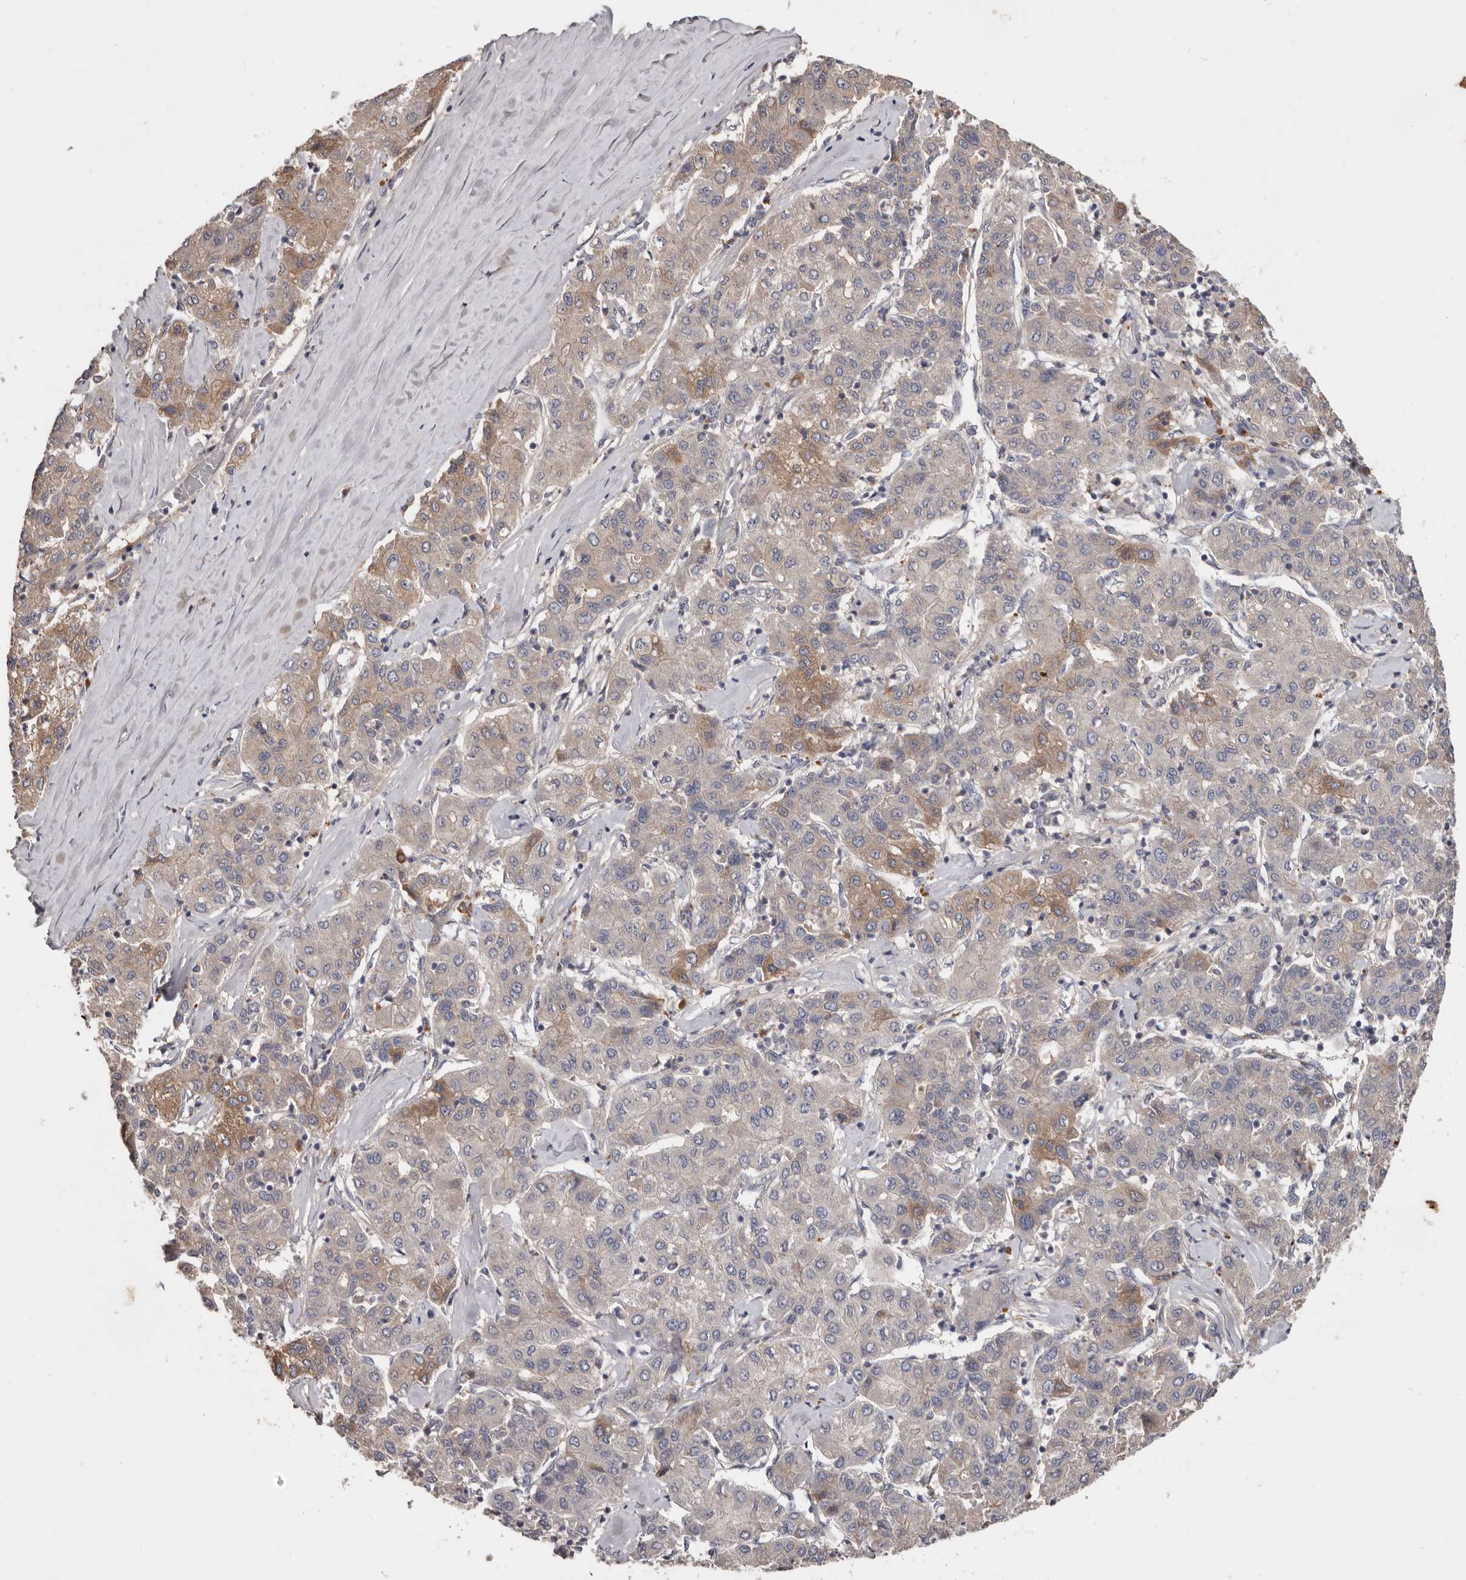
{"staining": {"intensity": "moderate", "quantity": "<25%", "location": "cytoplasmic/membranous"}, "tissue": "liver cancer", "cell_type": "Tumor cells", "image_type": "cancer", "snomed": [{"axis": "morphology", "description": "Carcinoma, Hepatocellular, NOS"}, {"axis": "topography", "description": "Liver"}], "caption": "Immunohistochemistry (IHC) photomicrograph of neoplastic tissue: hepatocellular carcinoma (liver) stained using immunohistochemistry (IHC) shows low levels of moderate protein expression localized specifically in the cytoplasmic/membranous of tumor cells, appearing as a cytoplasmic/membranous brown color.", "gene": "NMUR1", "patient": {"sex": "male", "age": 65}}